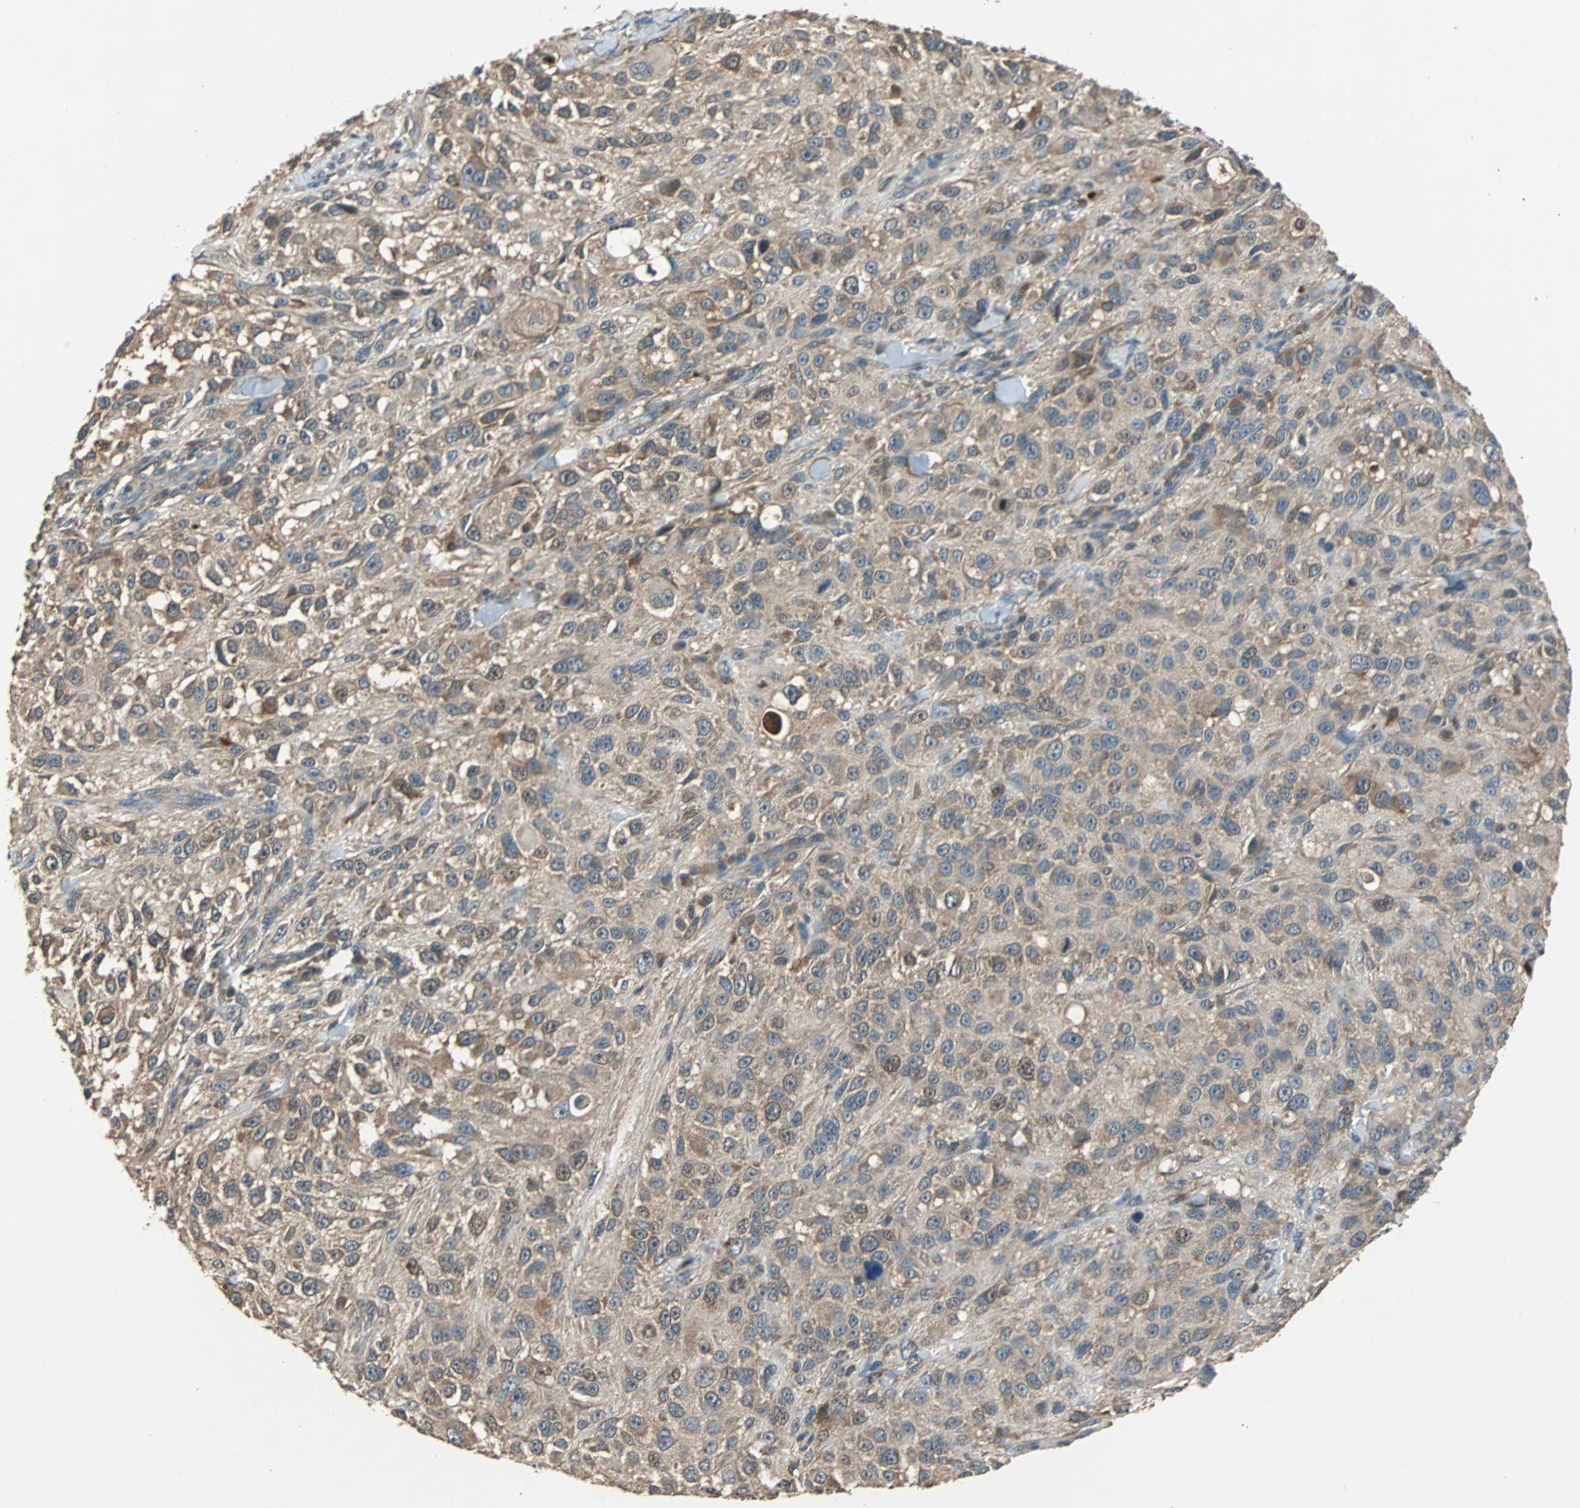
{"staining": {"intensity": "moderate", "quantity": "<25%", "location": "cytoplasmic/membranous,nuclear"}, "tissue": "melanoma", "cell_type": "Tumor cells", "image_type": "cancer", "snomed": [{"axis": "morphology", "description": "Necrosis, NOS"}, {"axis": "morphology", "description": "Malignant melanoma, NOS"}, {"axis": "topography", "description": "Skin"}], "caption": "Melanoma stained with a brown dye demonstrates moderate cytoplasmic/membranous and nuclear positive staining in approximately <25% of tumor cells.", "gene": "ABHD2", "patient": {"sex": "female", "age": 87}}